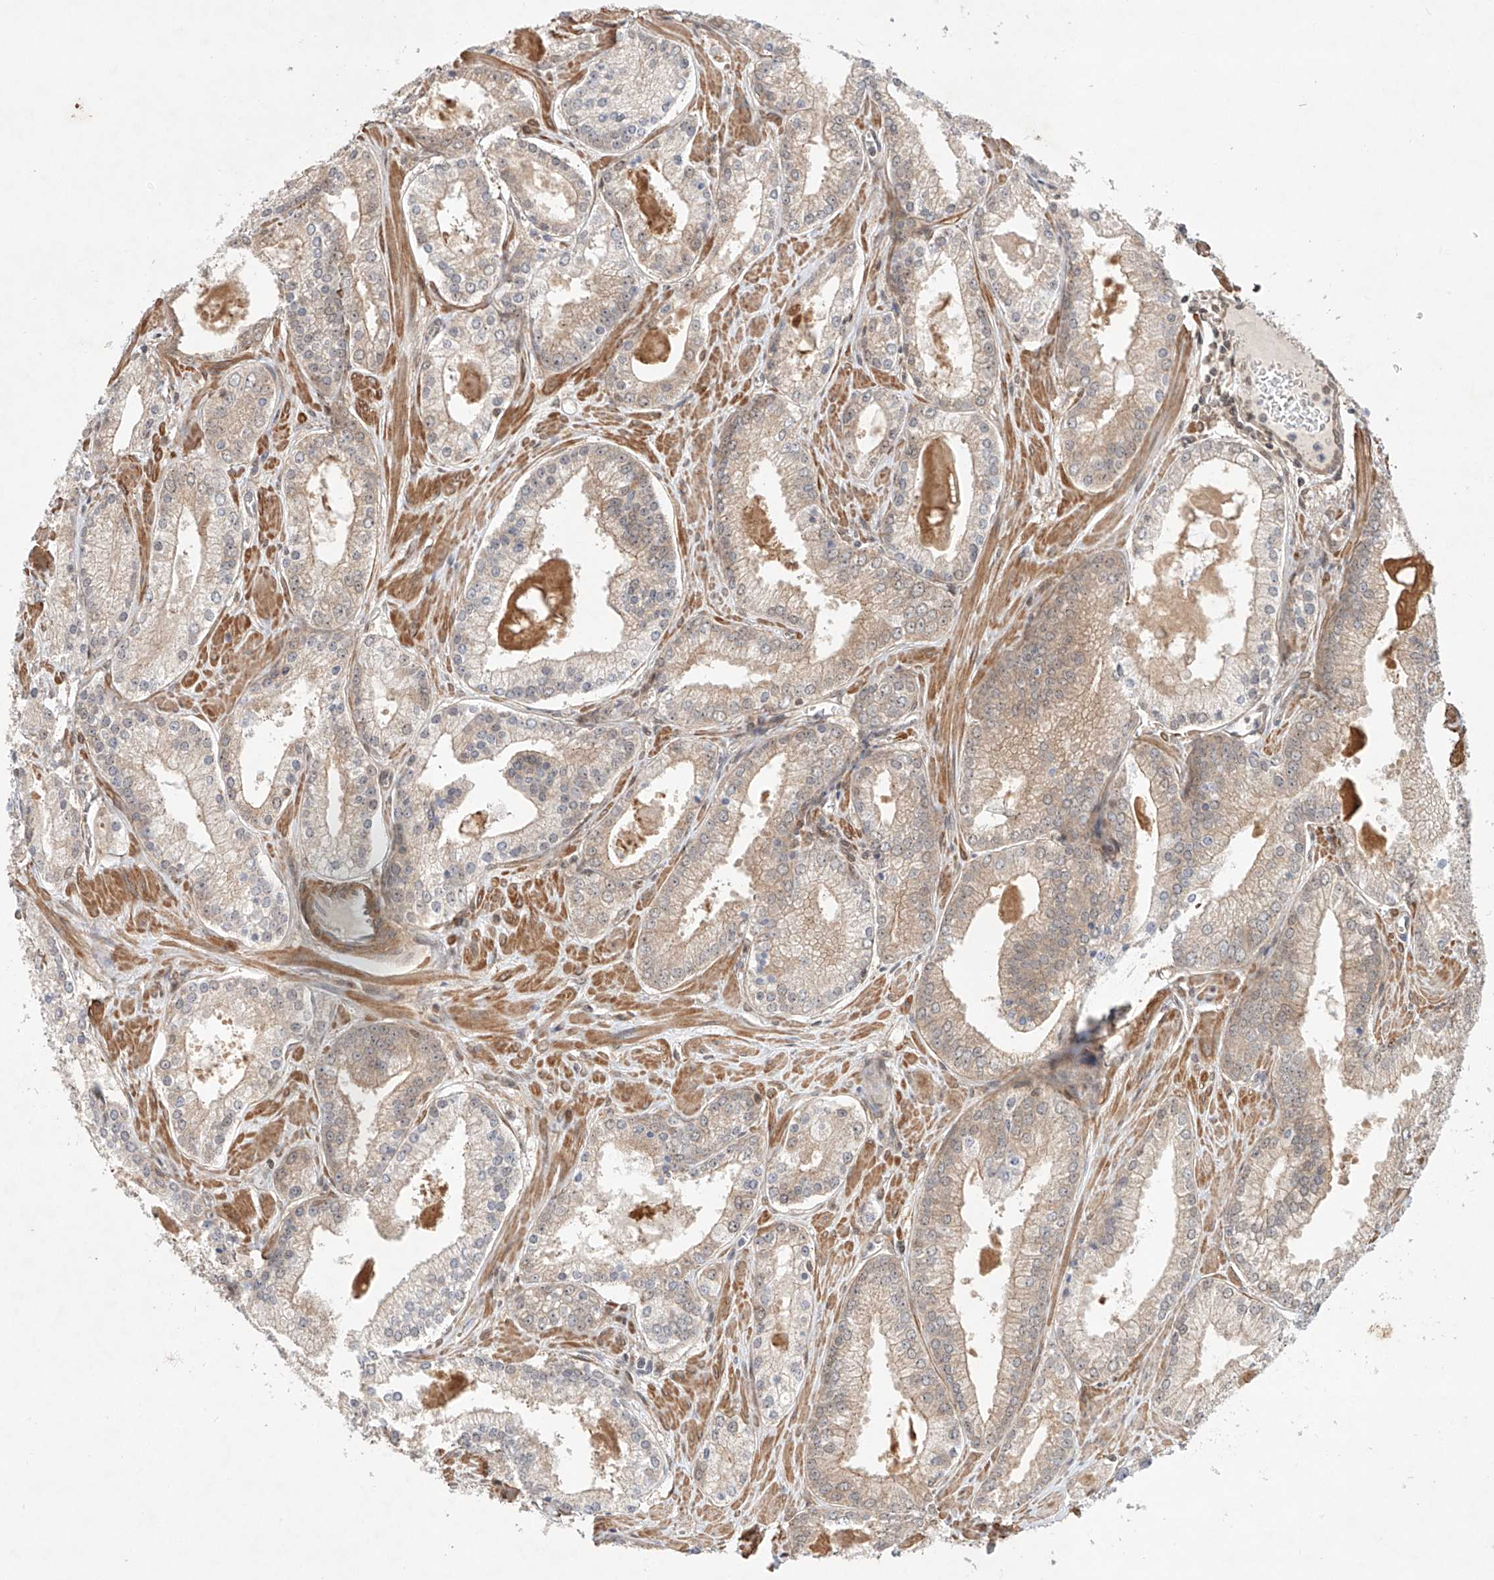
{"staining": {"intensity": "weak", "quantity": "25%-75%", "location": "cytoplasmic/membranous"}, "tissue": "prostate cancer", "cell_type": "Tumor cells", "image_type": "cancer", "snomed": [{"axis": "morphology", "description": "Adenocarcinoma, Low grade"}, {"axis": "topography", "description": "Prostate"}], "caption": "Weak cytoplasmic/membranous expression for a protein is present in approximately 25%-75% of tumor cells of prostate cancer (low-grade adenocarcinoma) using immunohistochemistry (IHC).", "gene": "TSR2", "patient": {"sex": "male", "age": 54}}